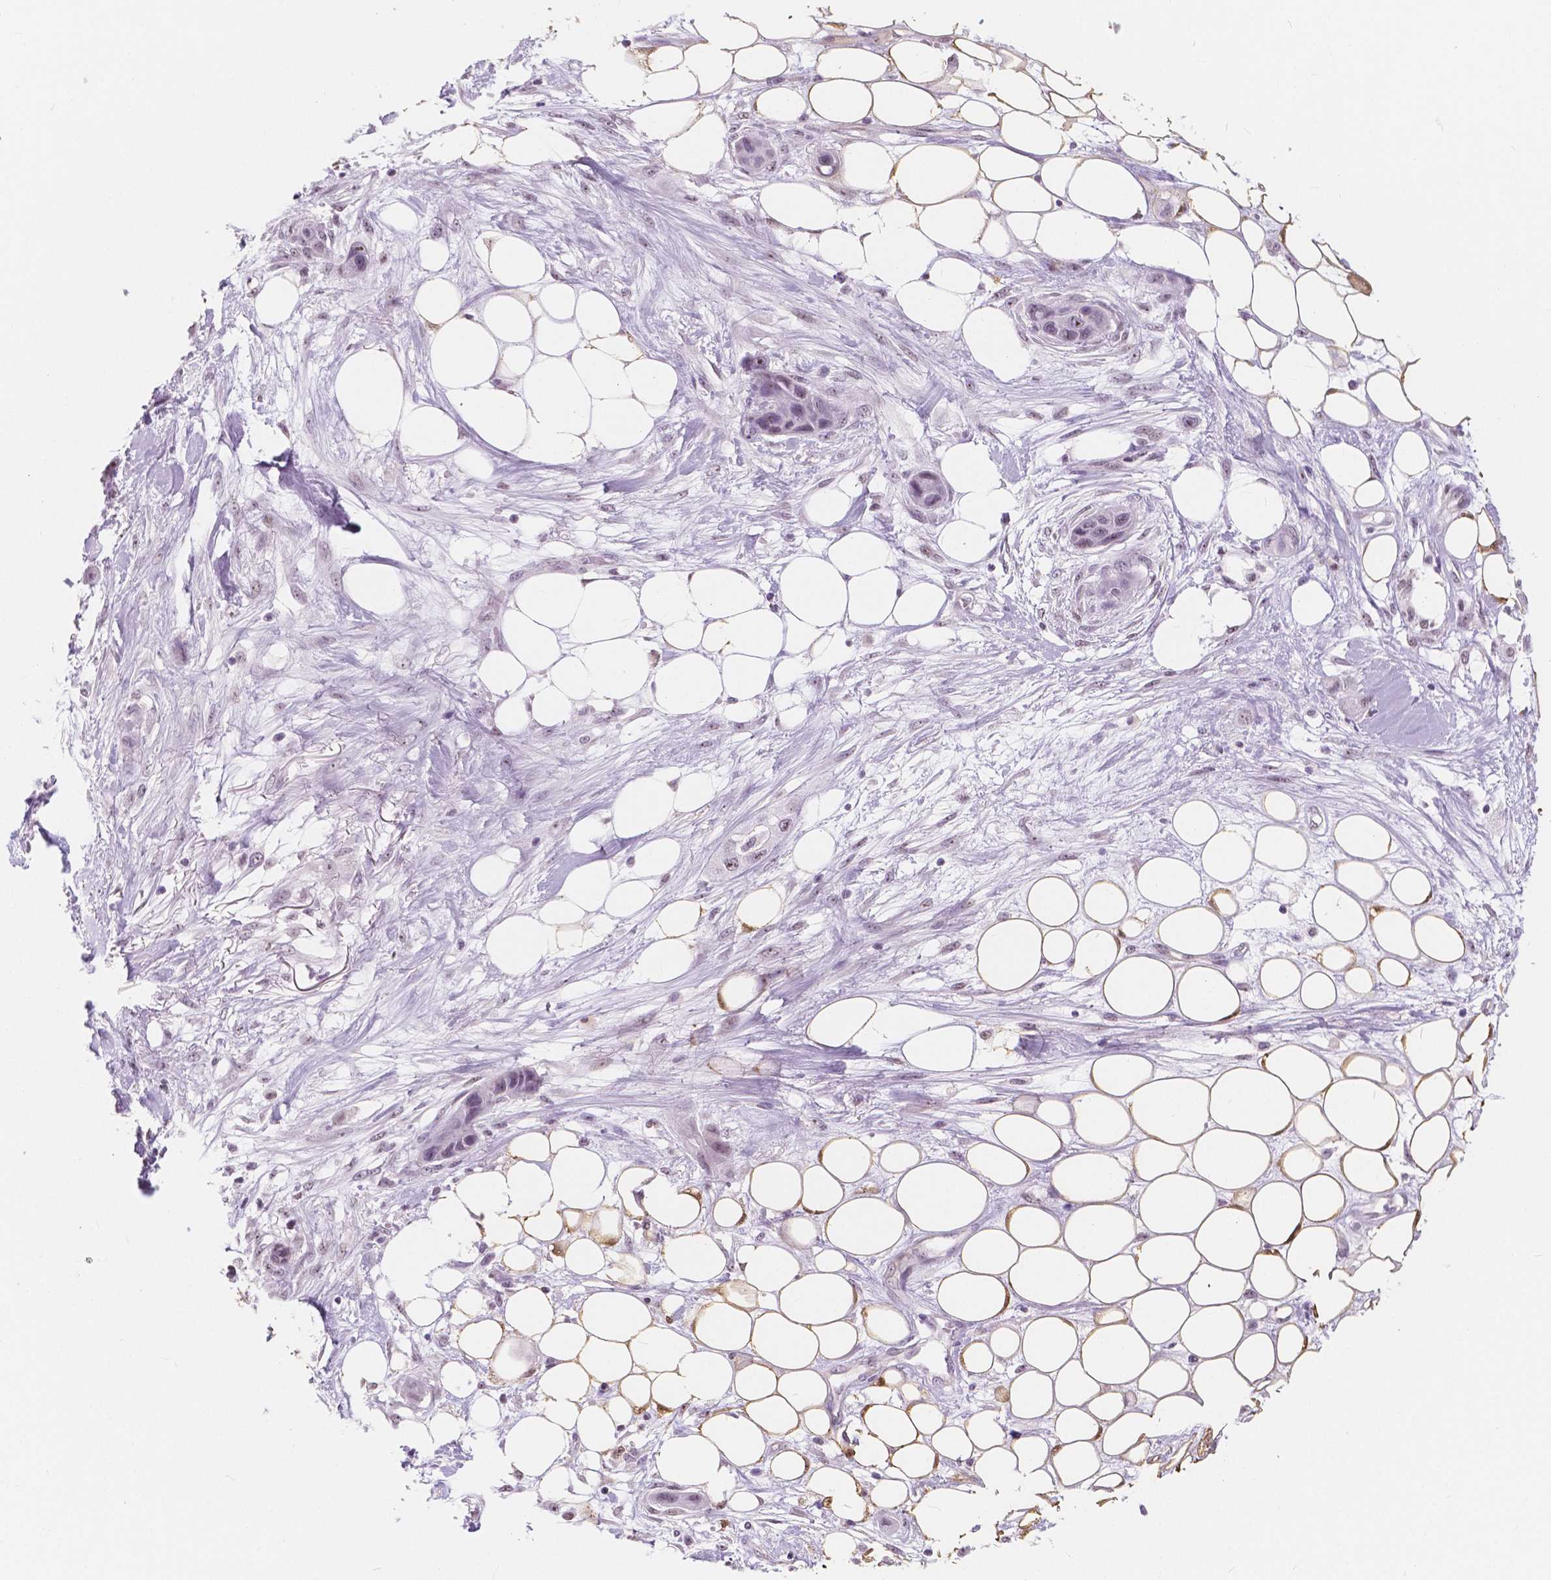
{"staining": {"intensity": "weak", "quantity": "<25%", "location": "nuclear"}, "tissue": "skin cancer", "cell_type": "Tumor cells", "image_type": "cancer", "snomed": [{"axis": "morphology", "description": "Squamous cell carcinoma, NOS"}, {"axis": "topography", "description": "Skin"}], "caption": "Skin squamous cell carcinoma stained for a protein using immunohistochemistry (IHC) demonstrates no positivity tumor cells.", "gene": "NOLC1", "patient": {"sex": "male", "age": 79}}